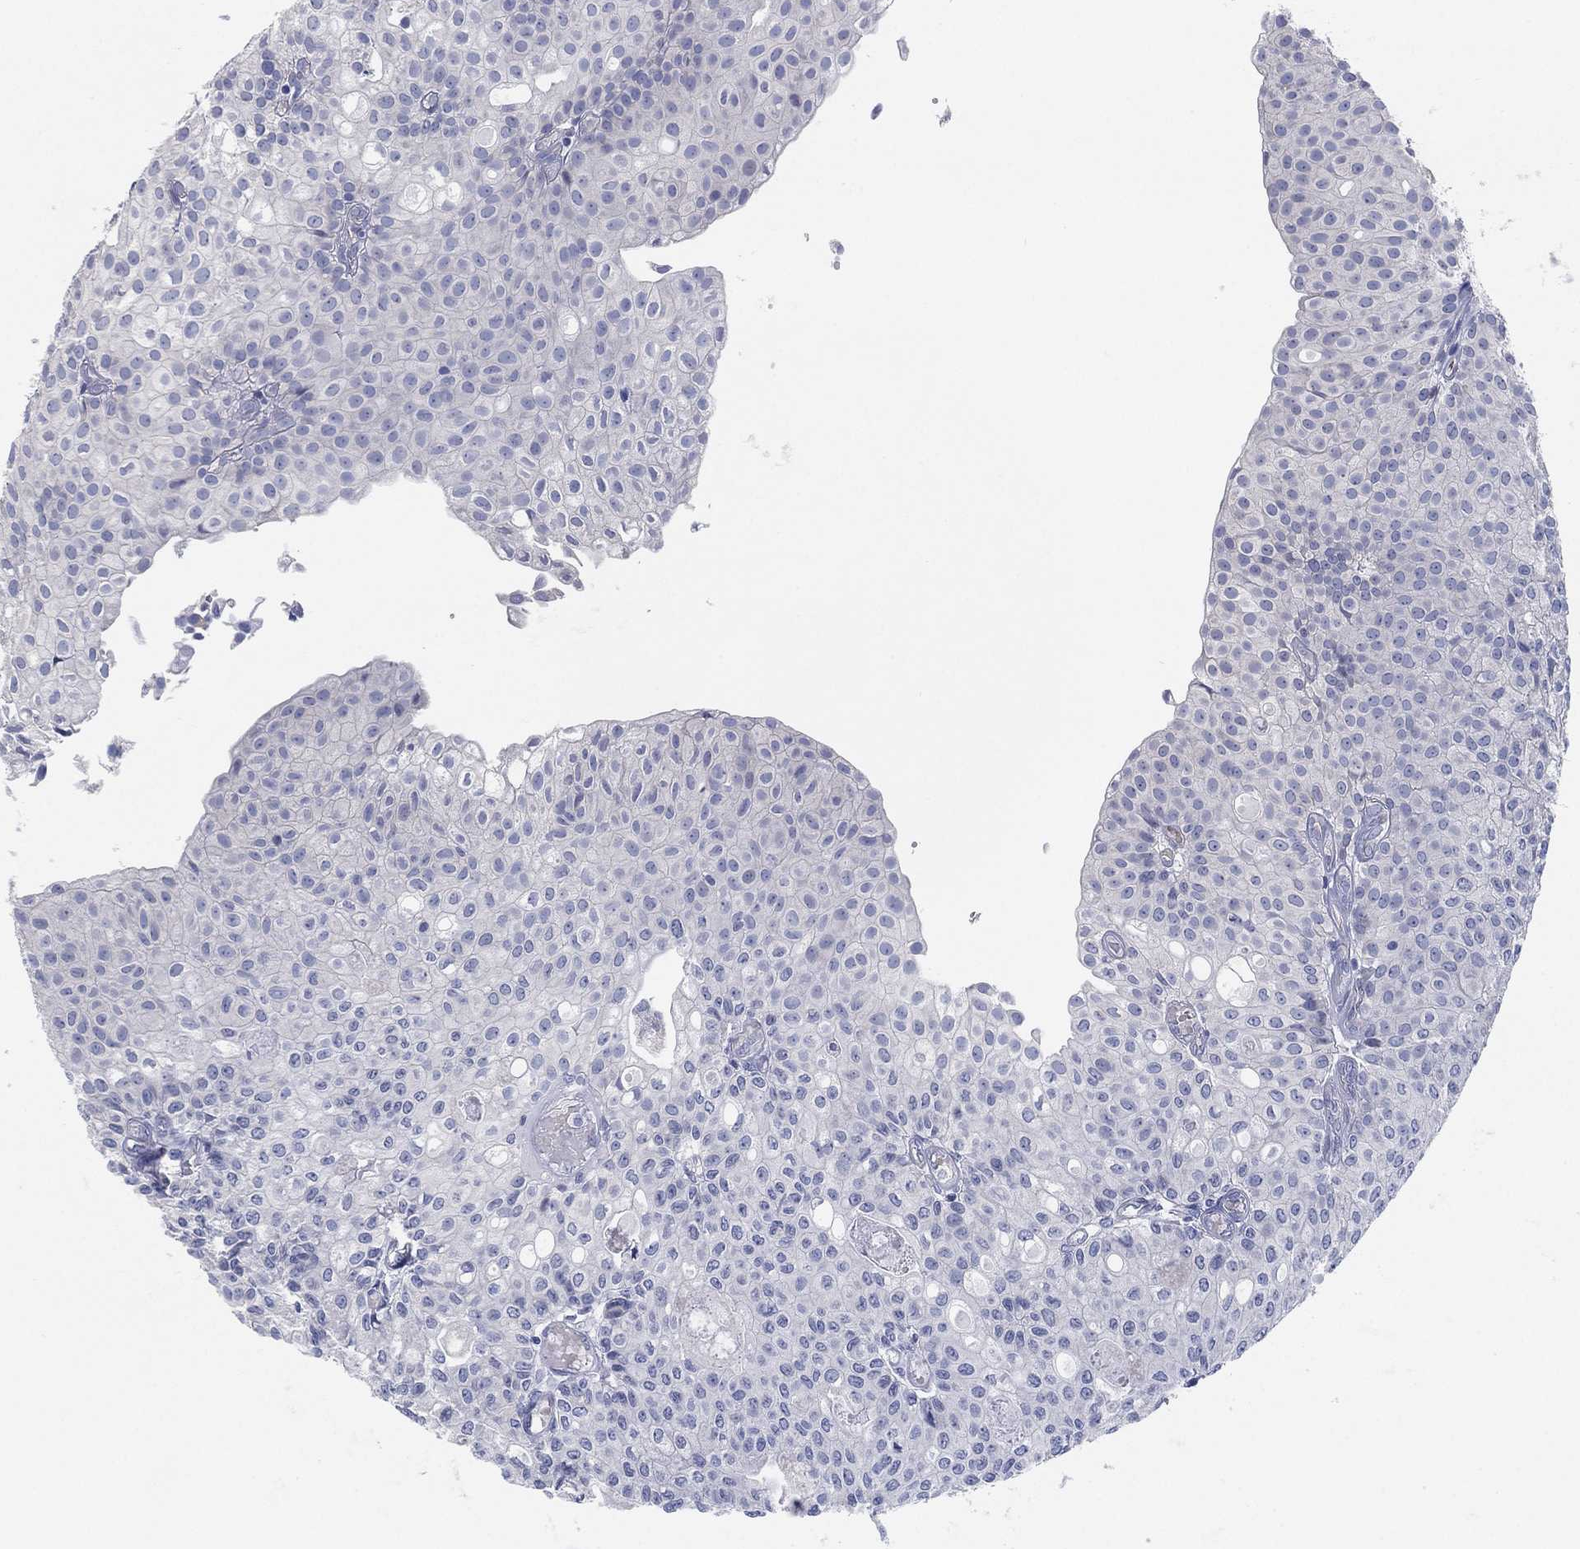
{"staining": {"intensity": "negative", "quantity": "none", "location": "none"}, "tissue": "urothelial cancer", "cell_type": "Tumor cells", "image_type": "cancer", "snomed": [{"axis": "morphology", "description": "Urothelial carcinoma, Low grade"}, {"axis": "topography", "description": "Urinary bladder"}], "caption": "Immunohistochemistry (IHC) of human urothelial cancer displays no staining in tumor cells.", "gene": "CFTR", "patient": {"sex": "male", "age": 89}}